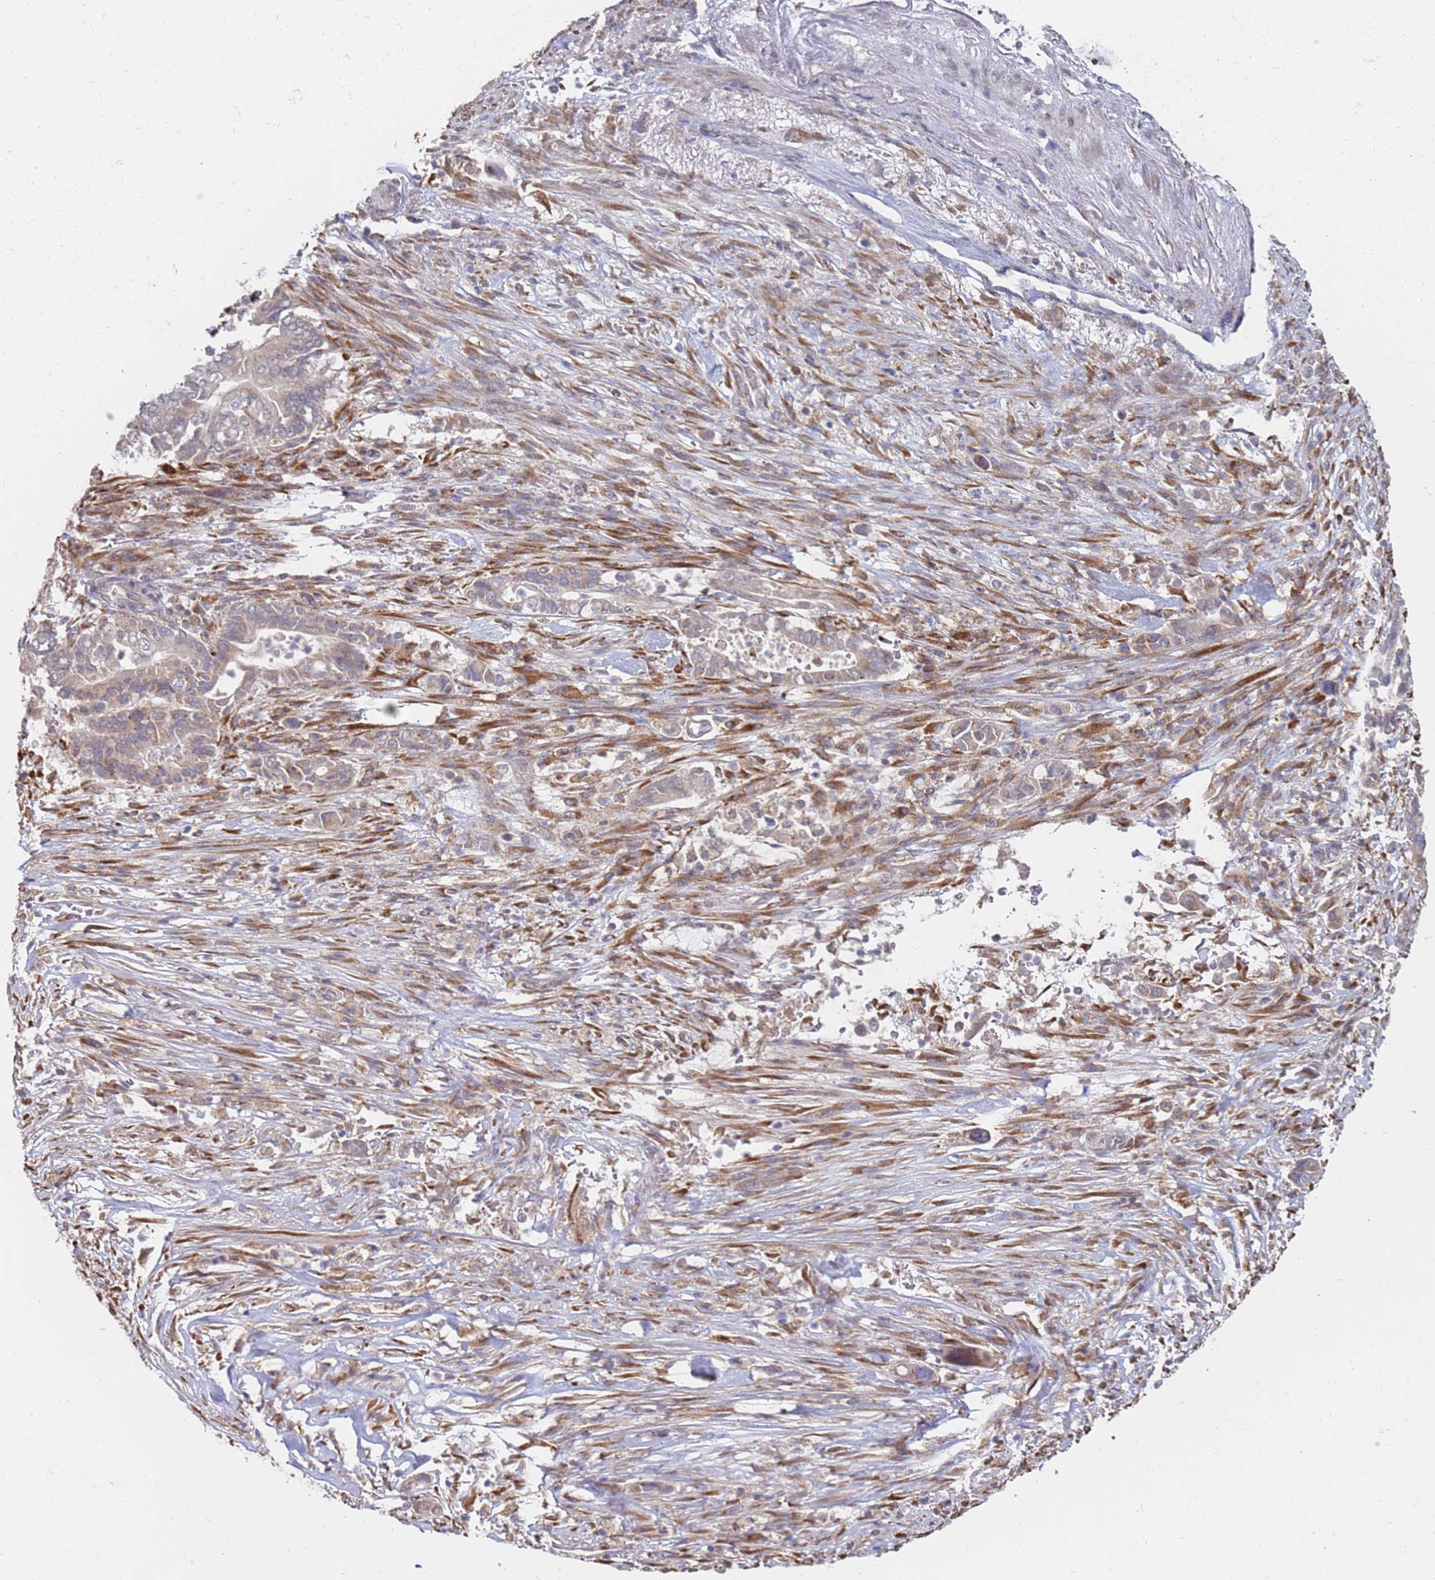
{"staining": {"intensity": "weak", "quantity": "25%-75%", "location": "cytoplasmic/membranous"}, "tissue": "pancreatic cancer", "cell_type": "Tumor cells", "image_type": "cancer", "snomed": [{"axis": "morphology", "description": "Adenocarcinoma, NOS"}, {"axis": "topography", "description": "Pancreas"}], "caption": "Human pancreatic cancer stained with a brown dye displays weak cytoplasmic/membranous positive staining in about 25%-75% of tumor cells.", "gene": "VRK2", "patient": {"sex": "male", "age": 68}}